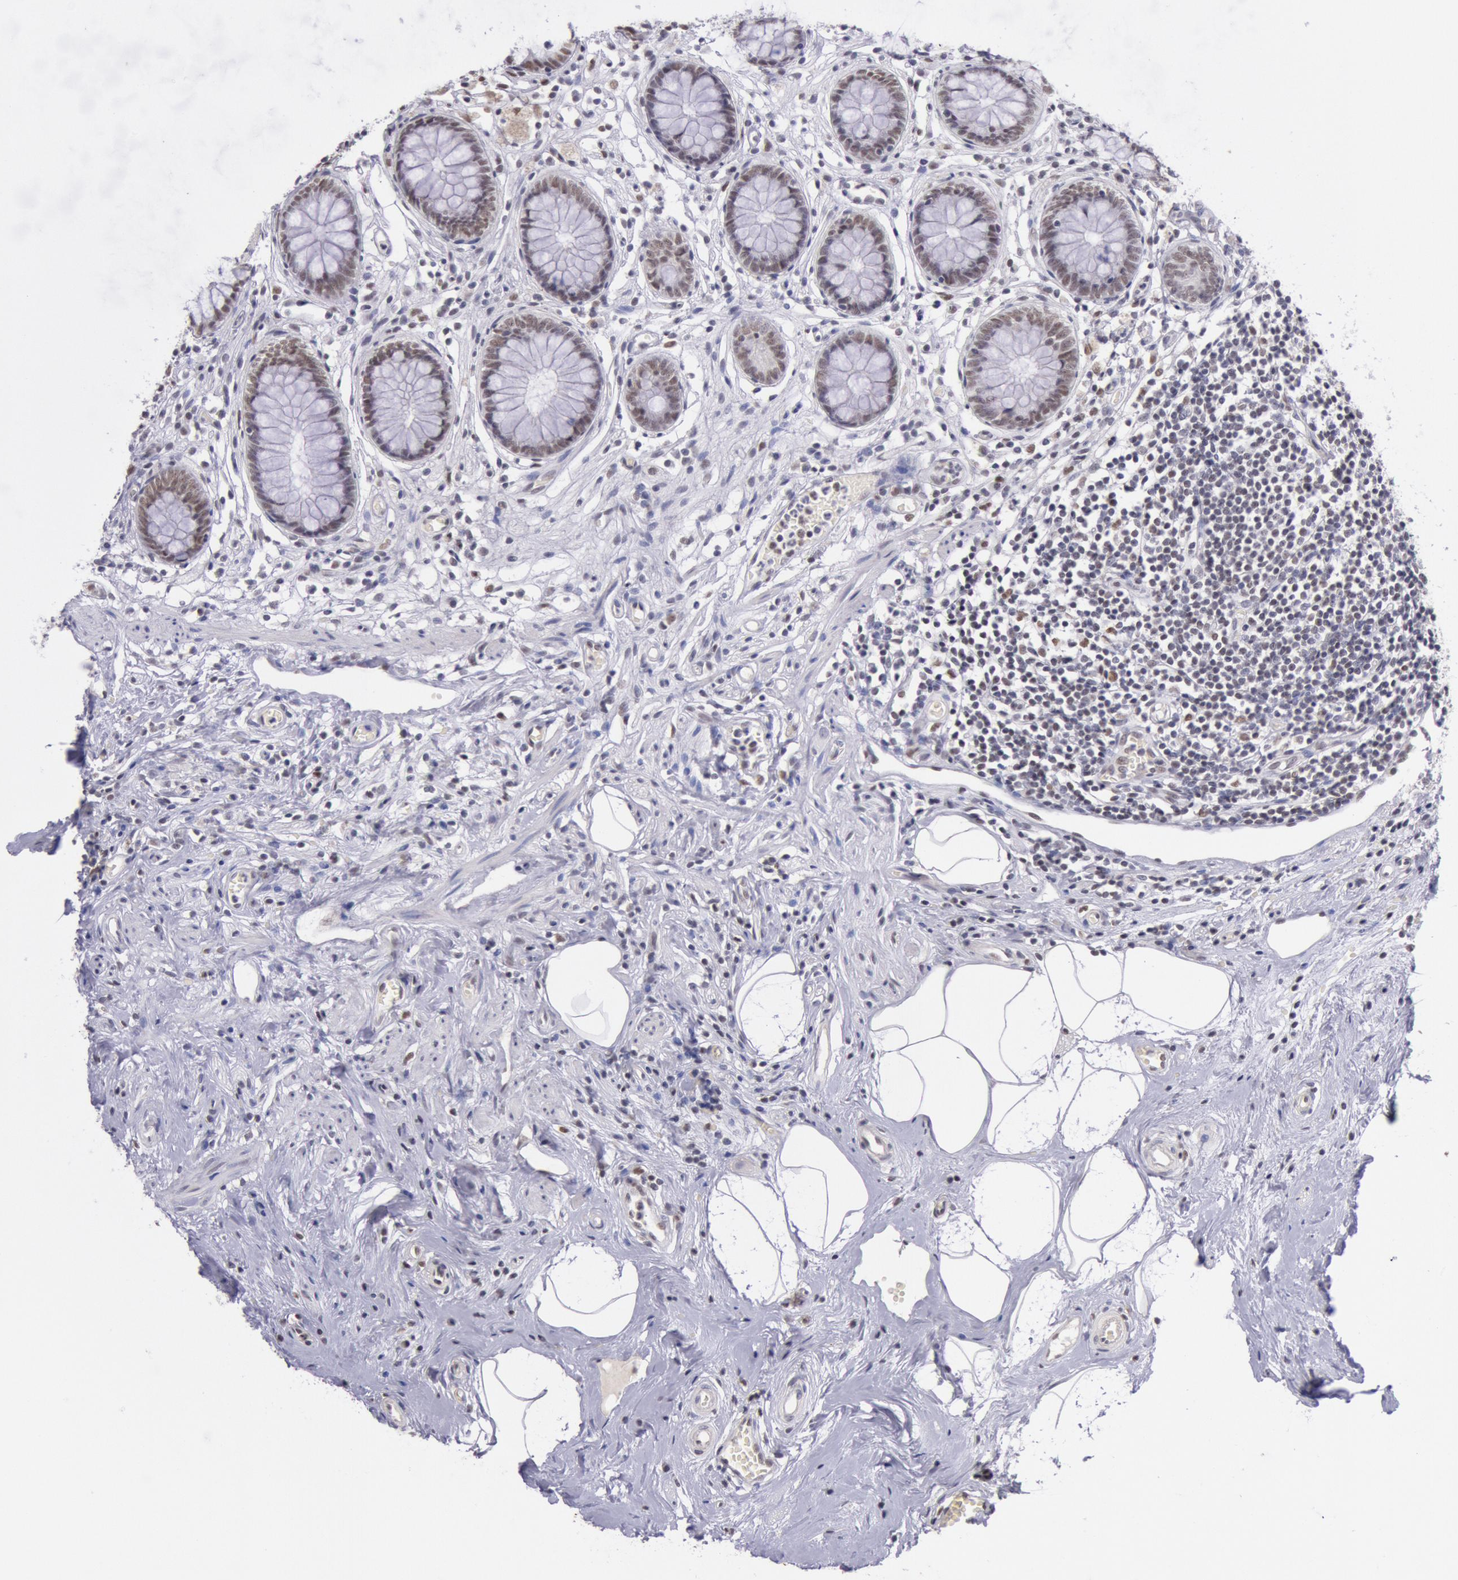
{"staining": {"intensity": "weak", "quantity": ">75%", "location": "nuclear"}, "tissue": "appendix", "cell_type": "Glandular cells", "image_type": "normal", "snomed": [{"axis": "morphology", "description": "Normal tissue, NOS"}, {"axis": "topography", "description": "Appendix"}], "caption": "The histopathology image exhibits staining of normal appendix, revealing weak nuclear protein expression (brown color) within glandular cells.", "gene": "TASL", "patient": {"sex": "male", "age": 38}}